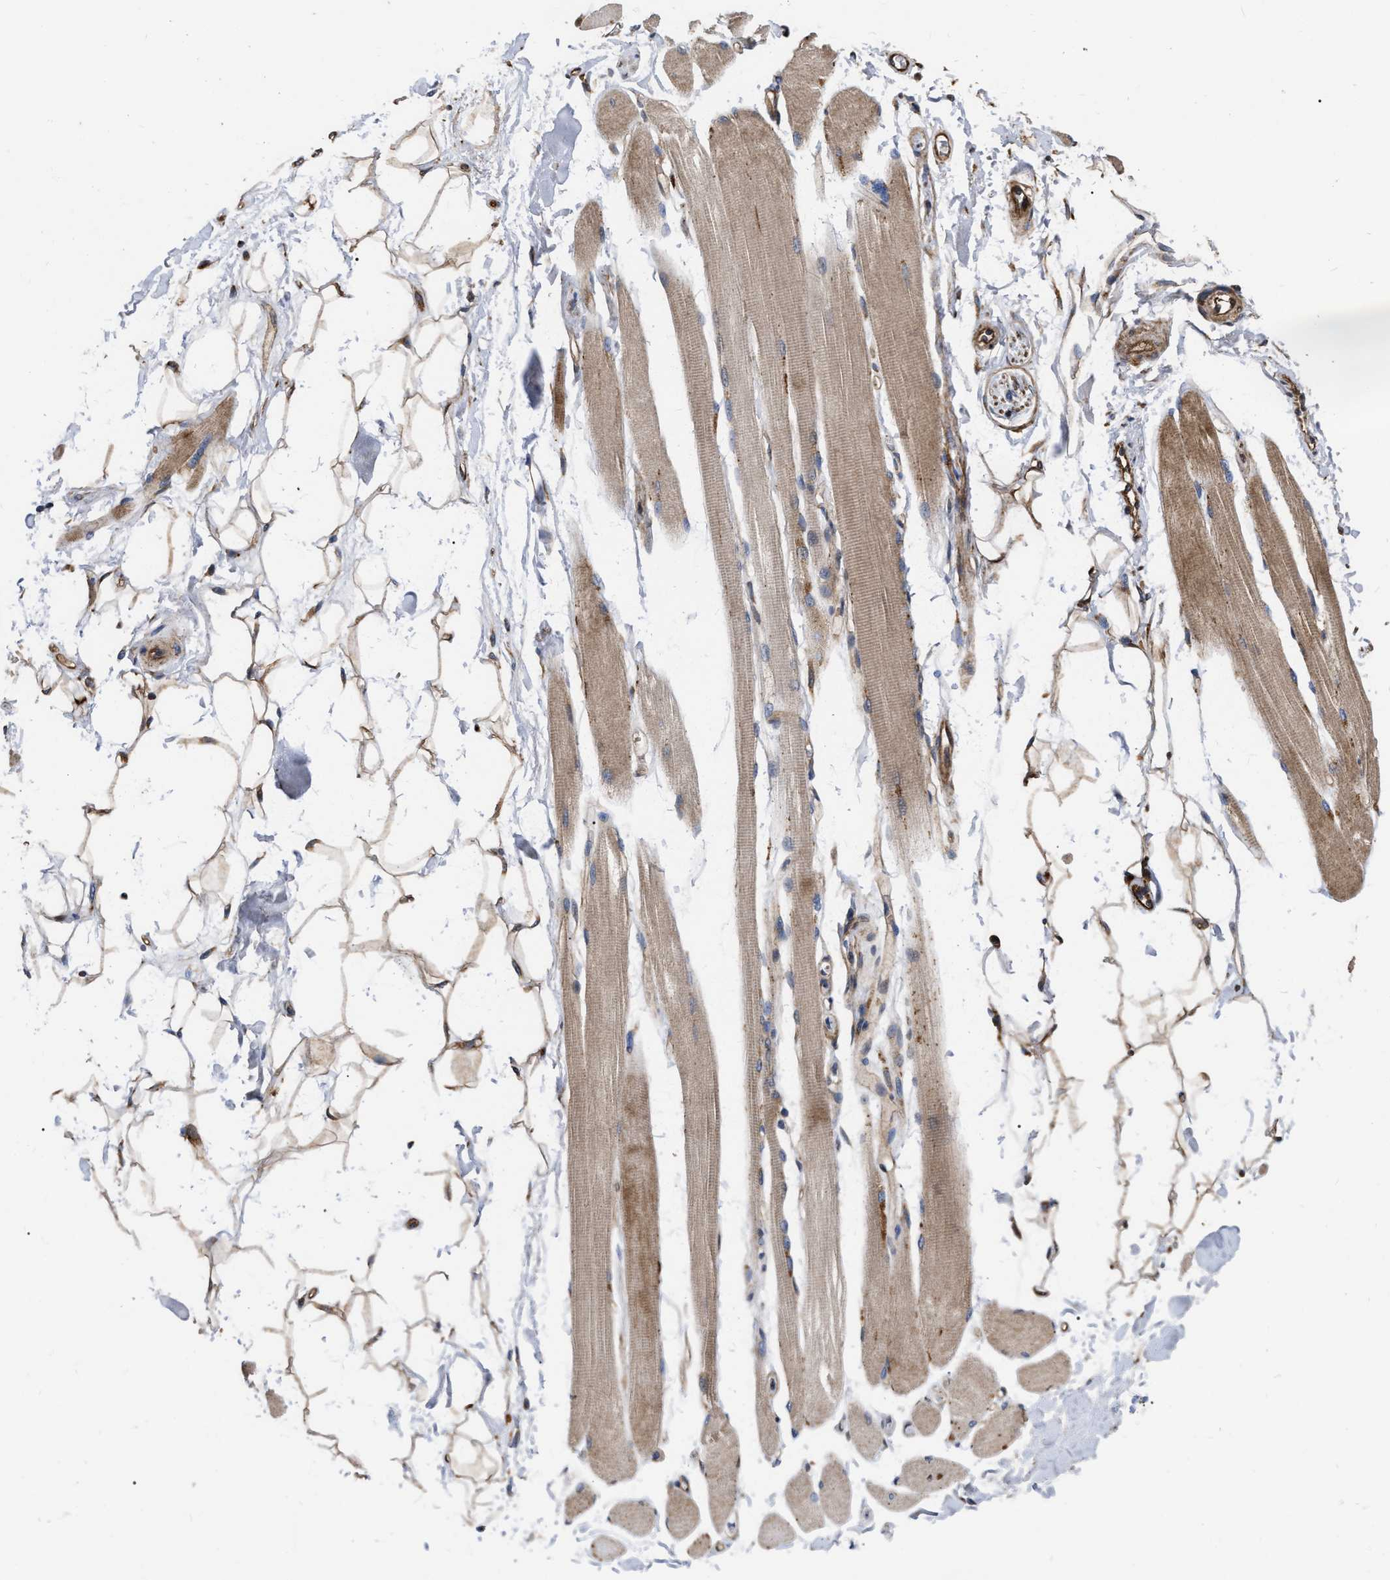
{"staining": {"intensity": "weak", "quantity": ">75%", "location": "cytoplasmic/membranous"}, "tissue": "skeletal muscle", "cell_type": "Myocytes", "image_type": "normal", "snomed": [{"axis": "morphology", "description": "Normal tissue, NOS"}, {"axis": "topography", "description": "Skeletal muscle"}, {"axis": "topography", "description": "Peripheral nerve tissue"}], "caption": "A high-resolution histopathology image shows IHC staining of normal skeletal muscle, which displays weak cytoplasmic/membranous positivity in about >75% of myocytes. (Stains: DAB in brown, nuclei in blue, Microscopy: brightfield microscopy at high magnification).", "gene": "MLST8", "patient": {"sex": "female", "age": 84}}